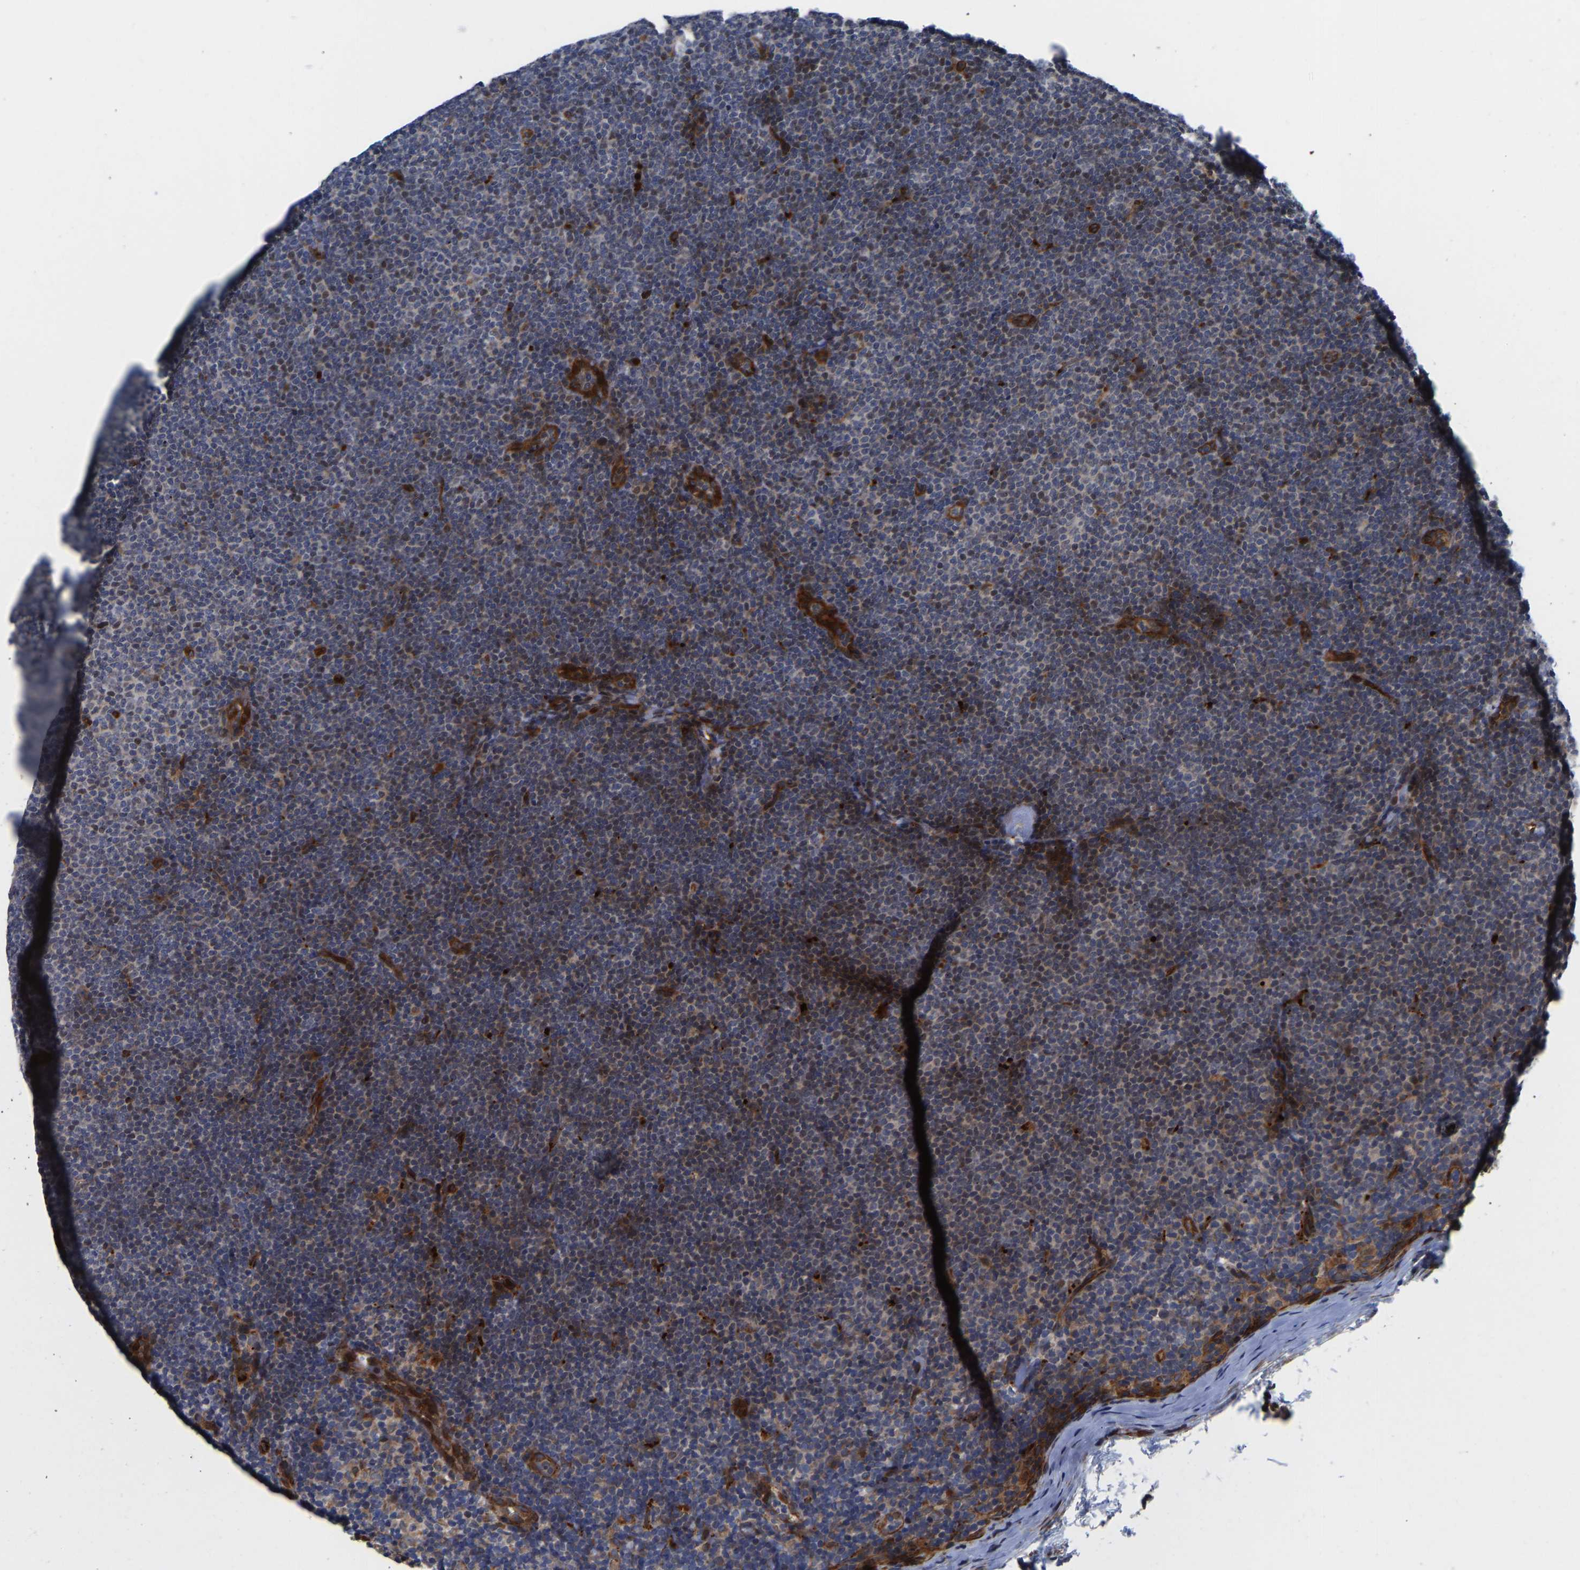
{"staining": {"intensity": "weak", "quantity": "<25%", "location": "cytoplasmic/membranous"}, "tissue": "lymphoma", "cell_type": "Tumor cells", "image_type": "cancer", "snomed": [{"axis": "morphology", "description": "Malignant lymphoma, non-Hodgkin's type, Low grade"}, {"axis": "topography", "description": "Lymph node"}], "caption": "The IHC photomicrograph has no significant expression in tumor cells of lymphoma tissue.", "gene": "TMEM38B", "patient": {"sex": "female", "age": 53}}